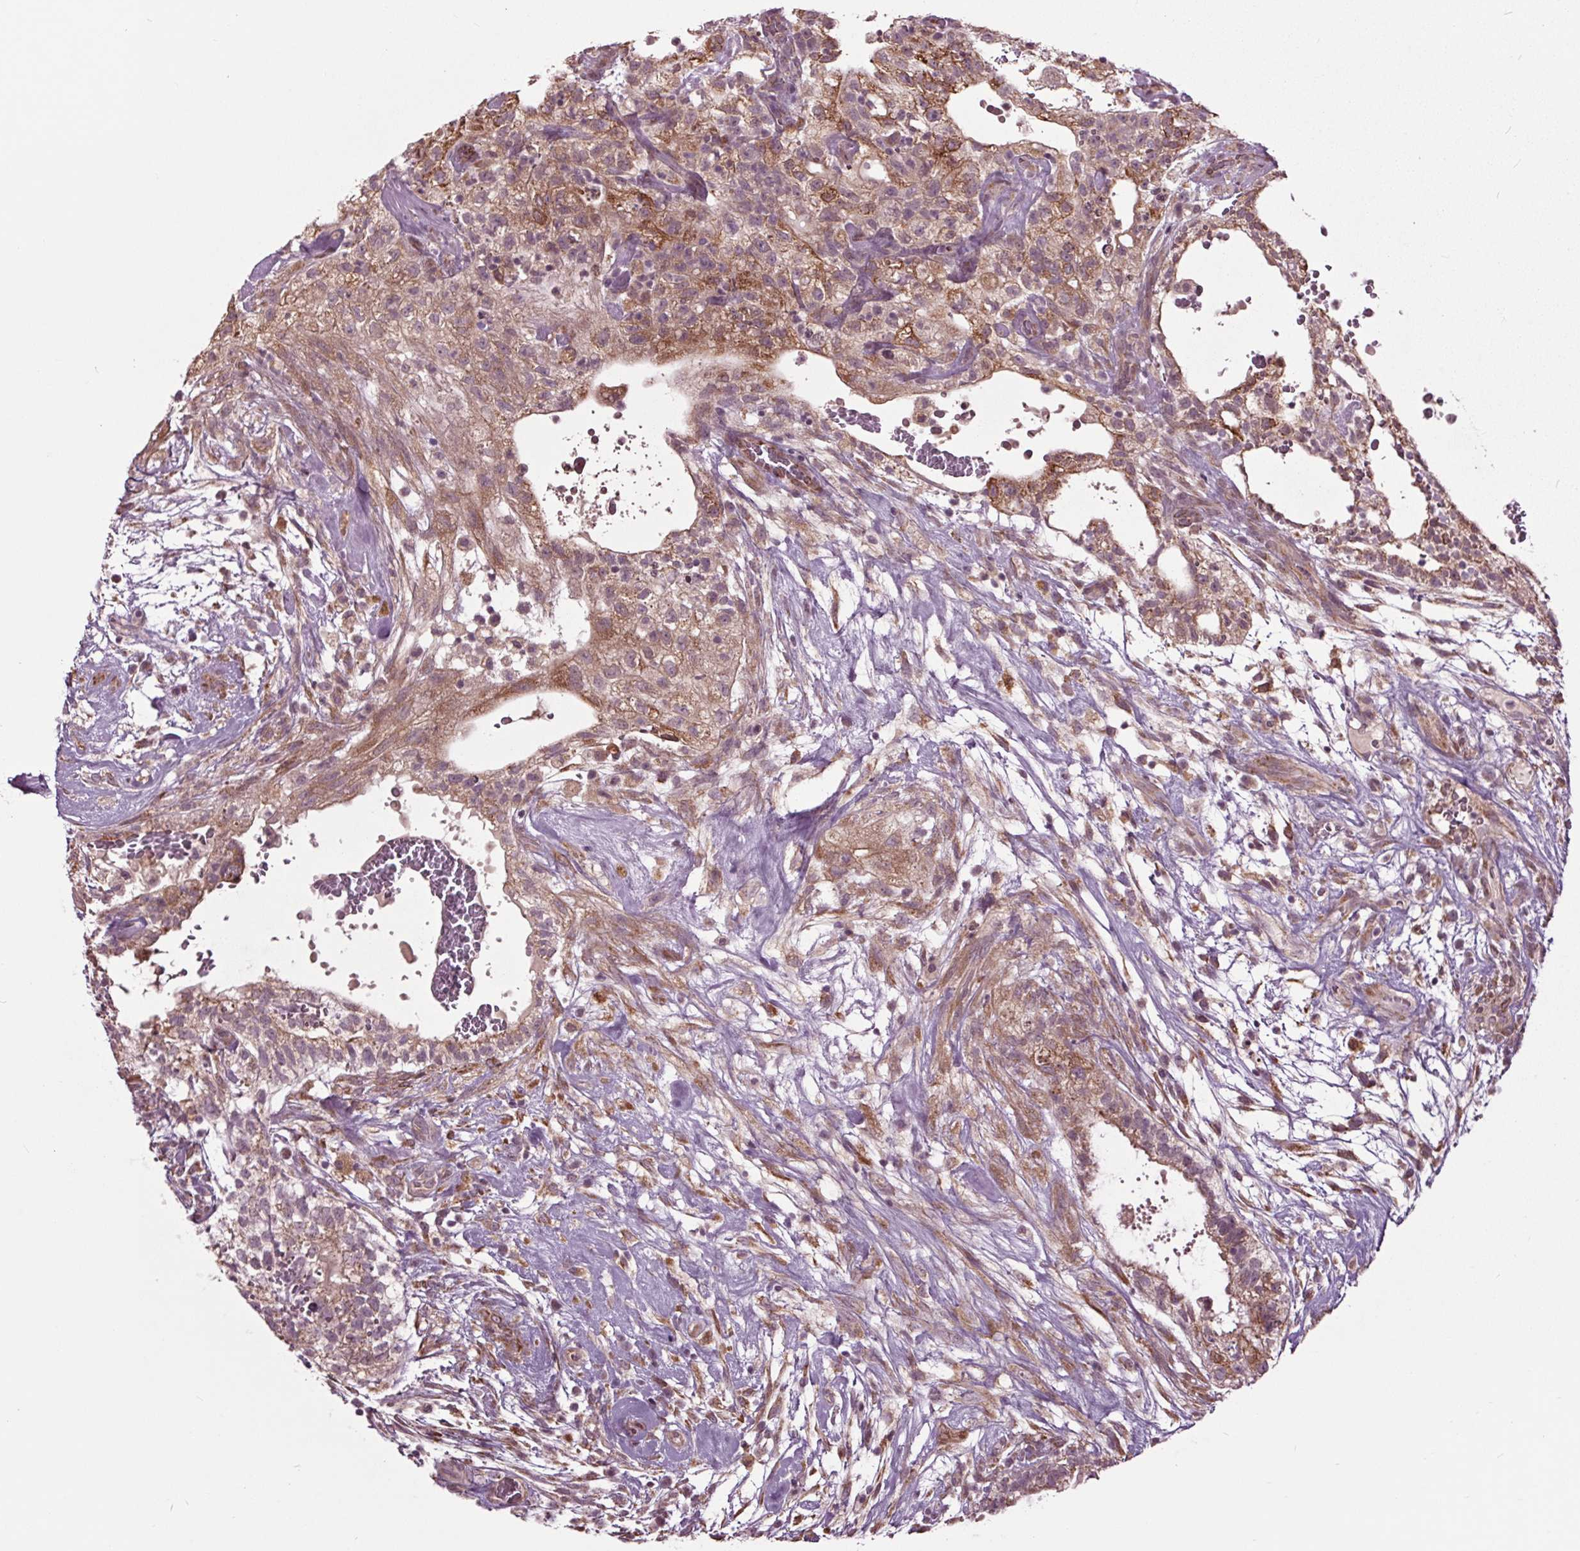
{"staining": {"intensity": "moderate", "quantity": "25%-75%", "location": "cytoplasmic/membranous"}, "tissue": "testis cancer", "cell_type": "Tumor cells", "image_type": "cancer", "snomed": [{"axis": "morphology", "description": "Normal tissue, NOS"}, {"axis": "morphology", "description": "Carcinoma, Embryonal, NOS"}, {"axis": "topography", "description": "Testis"}], "caption": "IHC (DAB) staining of human testis cancer shows moderate cytoplasmic/membranous protein staining in approximately 25%-75% of tumor cells.", "gene": "HAUS5", "patient": {"sex": "male", "age": 32}}